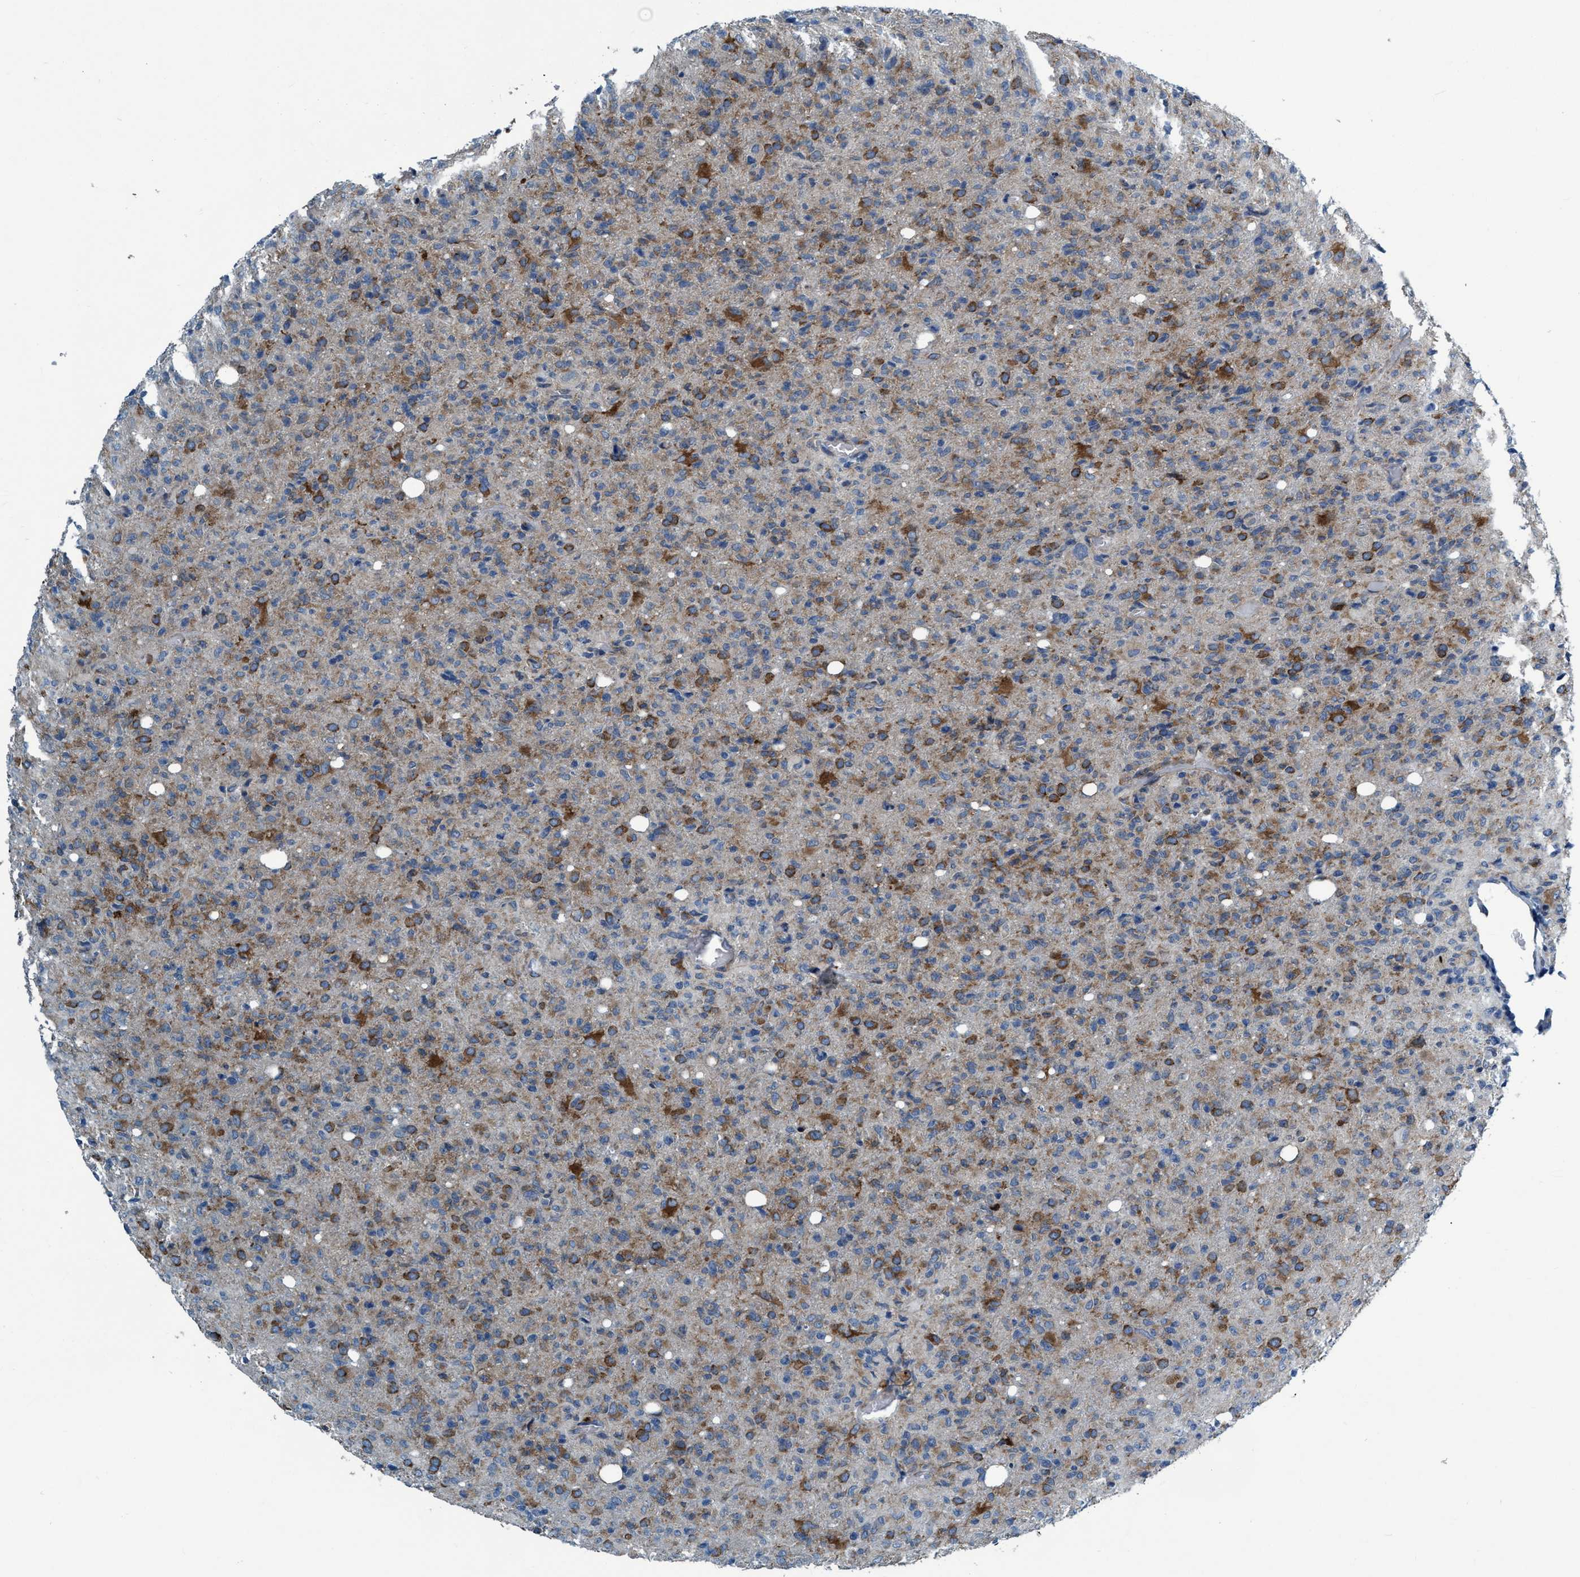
{"staining": {"intensity": "moderate", "quantity": "25%-75%", "location": "cytoplasmic/membranous"}, "tissue": "glioma", "cell_type": "Tumor cells", "image_type": "cancer", "snomed": [{"axis": "morphology", "description": "Glioma, malignant, High grade"}, {"axis": "topography", "description": "Brain"}], "caption": "About 25%-75% of tumor cells in malignant glioma (high-grade) show moderate cytoplasmic/membranous protein positivity as visualized by brown immunohistochemical staining.", "gene": "ARMC9", "patient": {"sex": "female", "age": 57}}